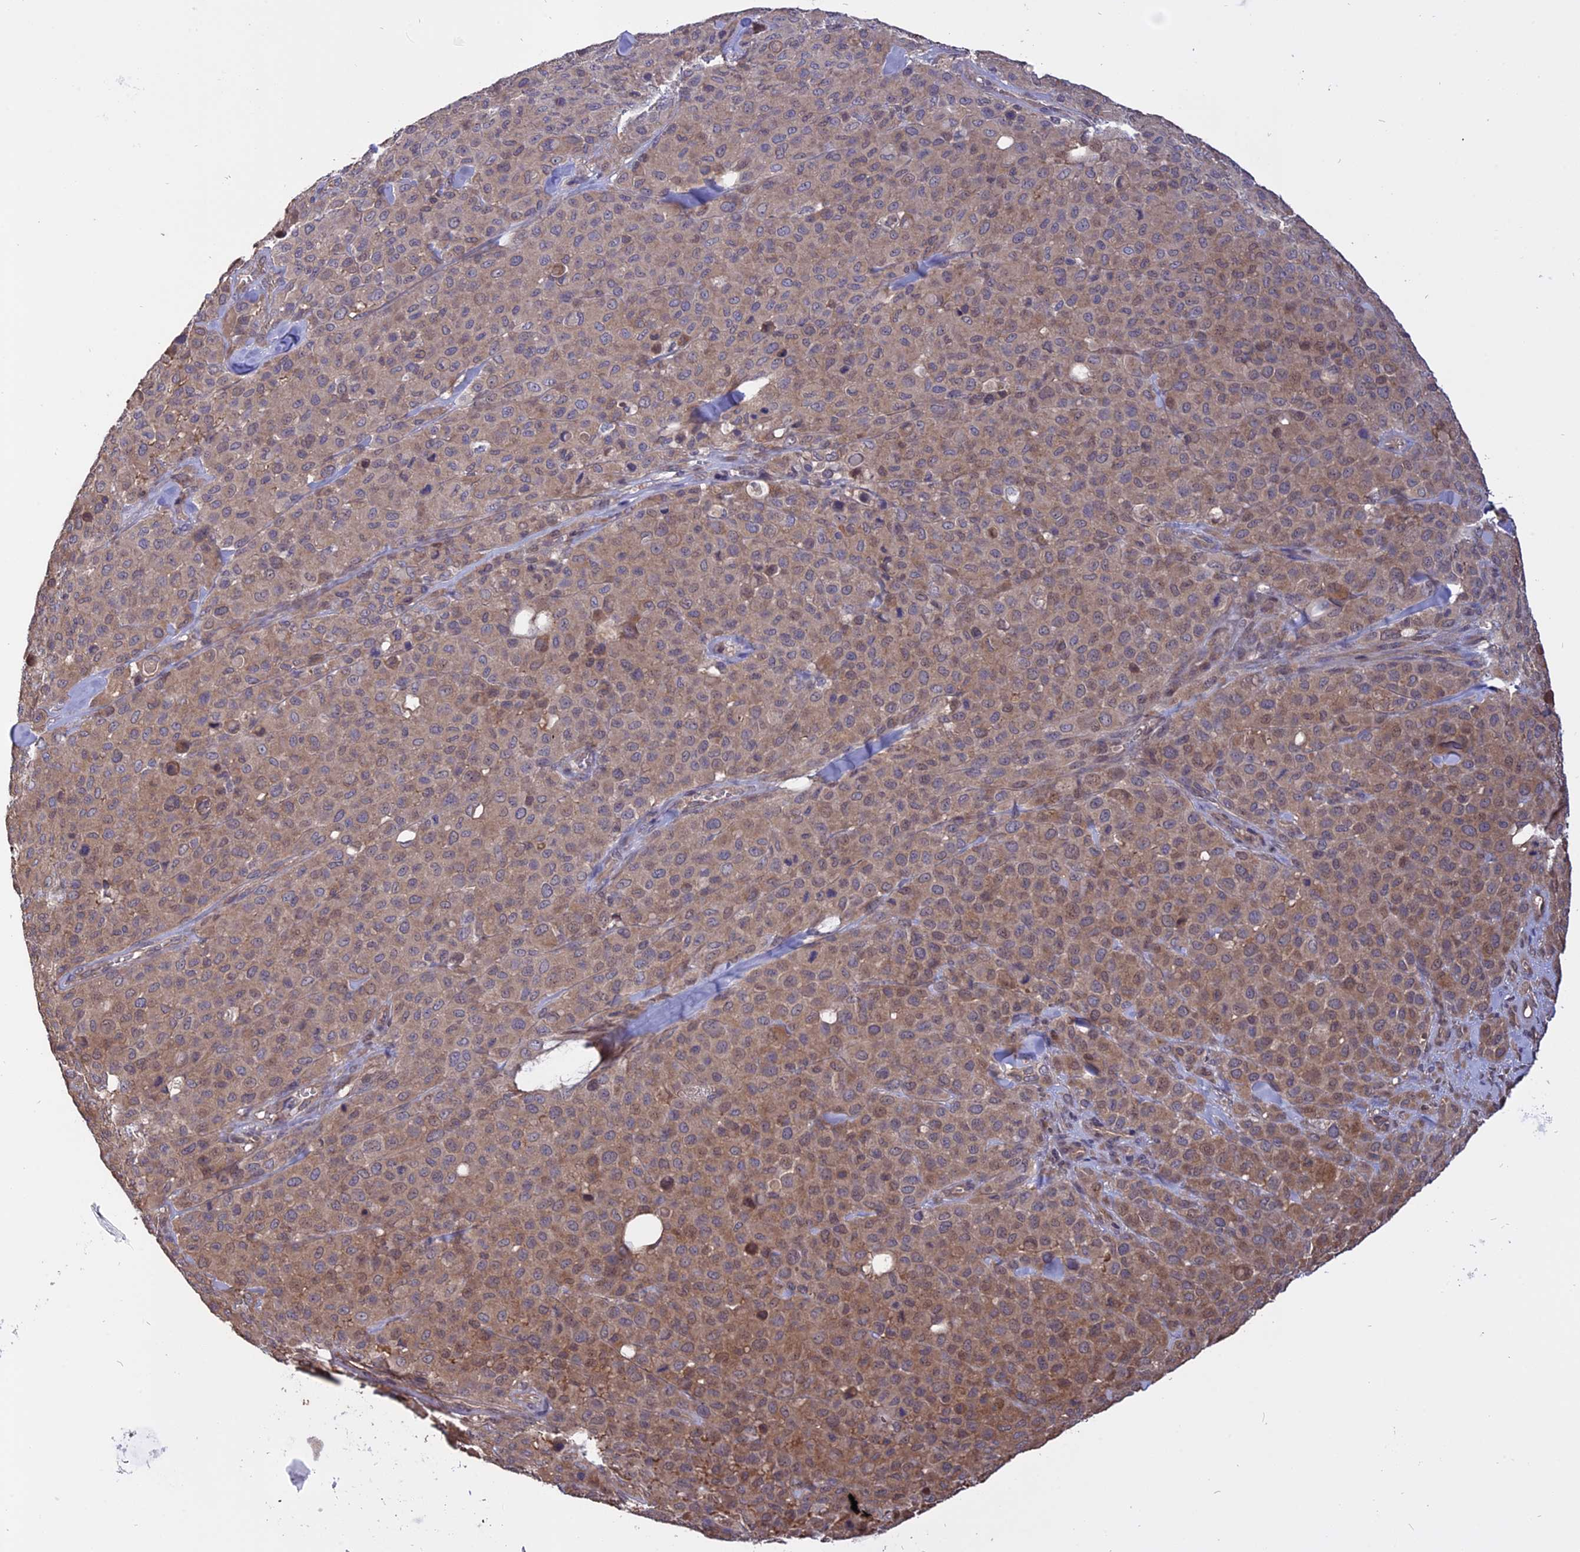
{"staining": {"intensity": "weak", "quantity": ">75%", "location": "cytoplasmic/membranous"}, "tissue": "melanoma", "cell_type": "Tumor cells", "image_type": "cancer", "snomed": [{"axis": "morphology", "description": "Malignant melanoma, Metastatic site"}, {"axis": "topography", "description": "Skin"}], "caption": "Protein analysis of malignant melanoma (metastatic site) tissue displays weak cytoplasmic/membranous staining in approximately >75% of tumor cells. (DAB = brown stain, brightfield microscopy at high magnification).", "gene": "CARMIL2", "patient": {"sex": "female", "age": 81}}